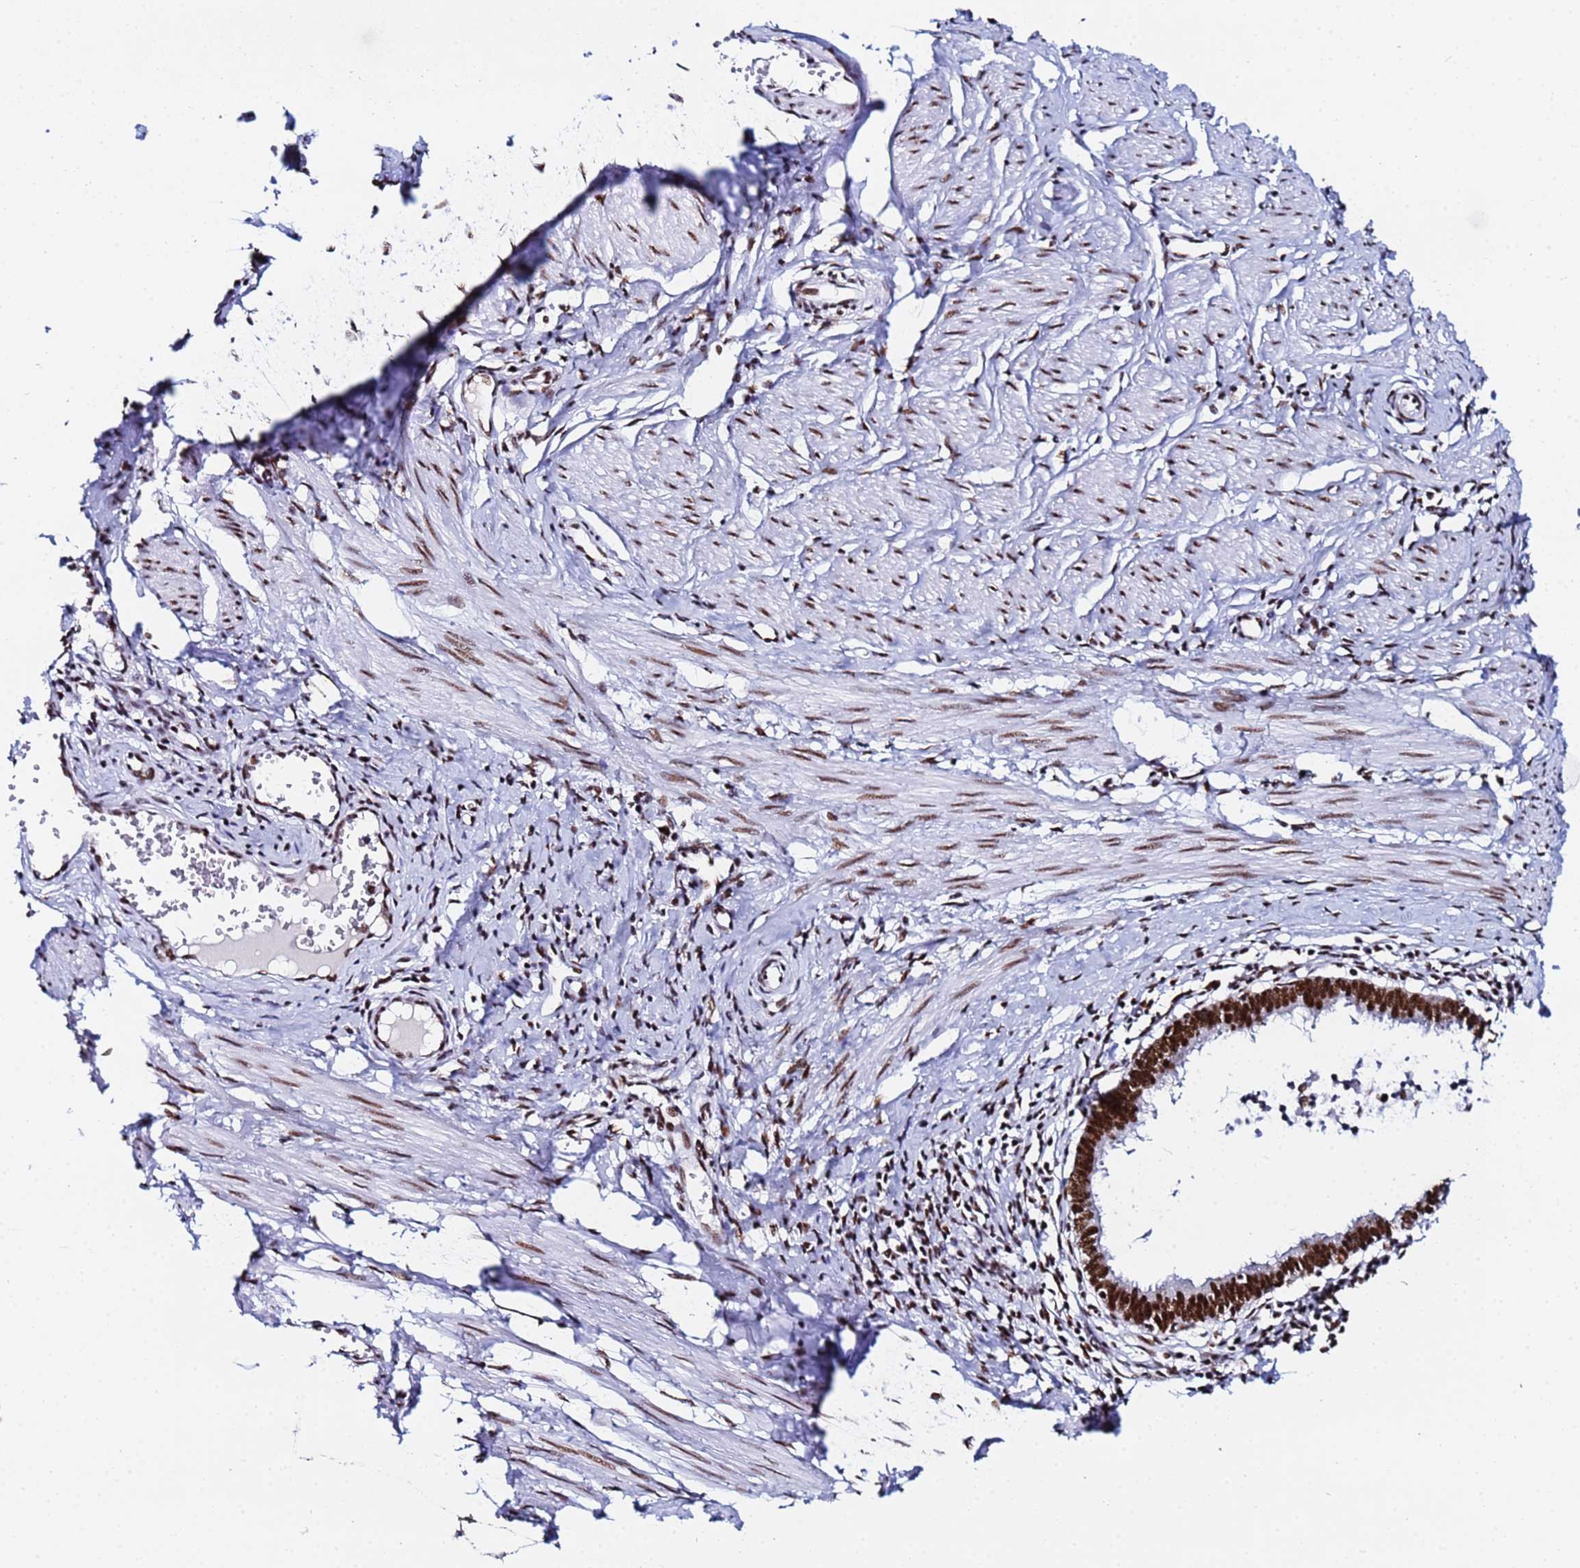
{"staining": {"intensity": "strong", "quantity": ">75%", "location": "nuclear"}, "tissue": "cervical cancer", "cell_type": "Tumor cells", "image_type": "cancer", "snomed": [{"axis": "morphology", "description": "Adenocarcinoma, NOS"}, {"axis": "topography", "description": "Cervix"}], "caption": "Protein staining demonstrates strong nuclear expression in about >75% of tumor cells in cervical cancer (adenocarcinoma).", "gene": "SNRPA1", "patient": {"sex": "female", "age": 36}}